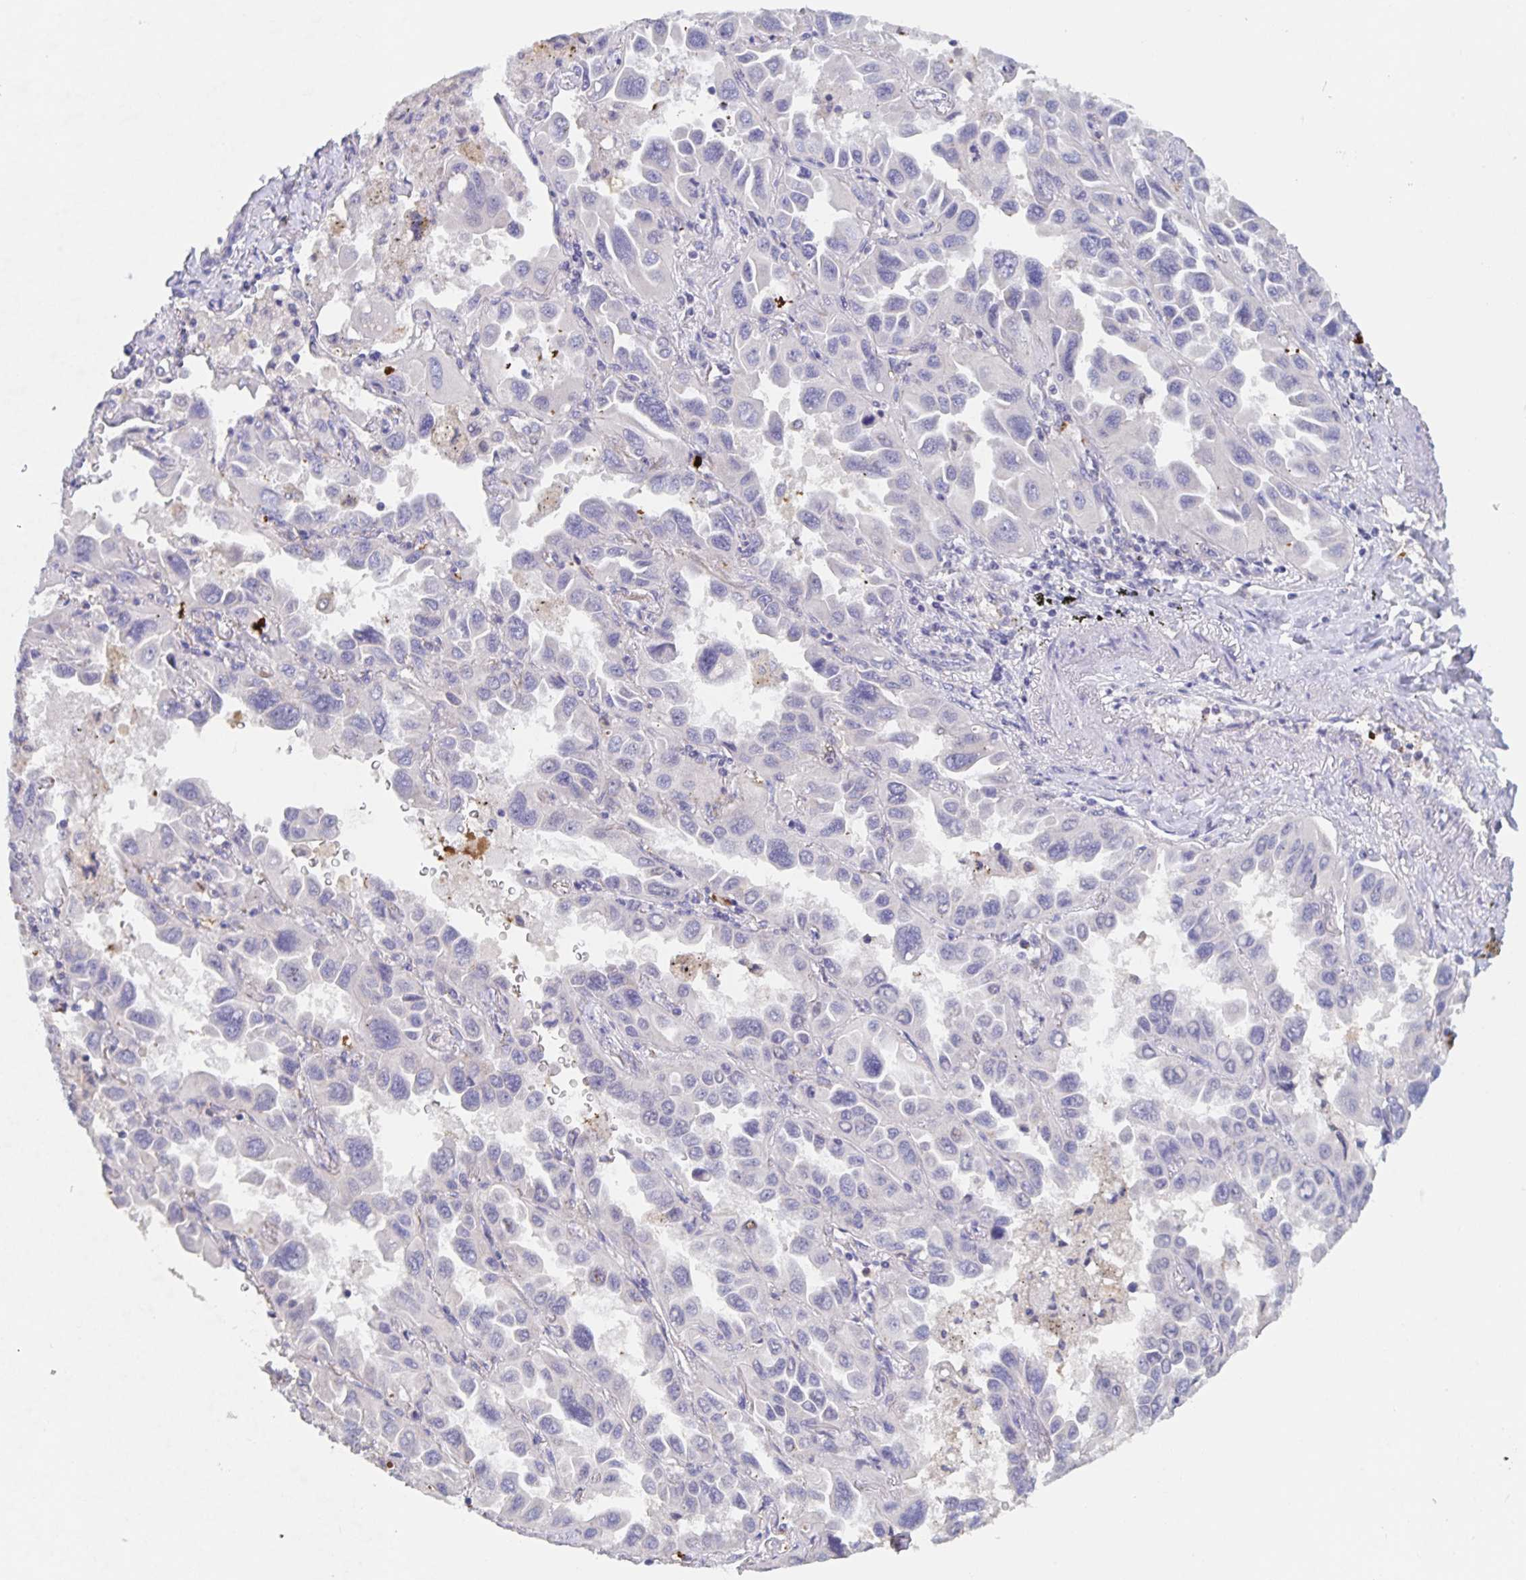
{"staining": {"intensity": "negative", "quantity": "none", "location": "none"}, "tissue": "lung cancer", "cell_type": "Tumor cells", "image_type": "cancer", "snomed": [{"axis": "morphology", "description": "Adenocarcinoma, NOS"}, {"axis": "topography", "description": "Lung"}], "caption": "DAB immunohistochemical staining of human lung cancer (adenocarcinoma) exhibits no significant positivity in tumor cells.", "gene": "CDC42BPG", "patient": {"sex": "male", "age": 64}}